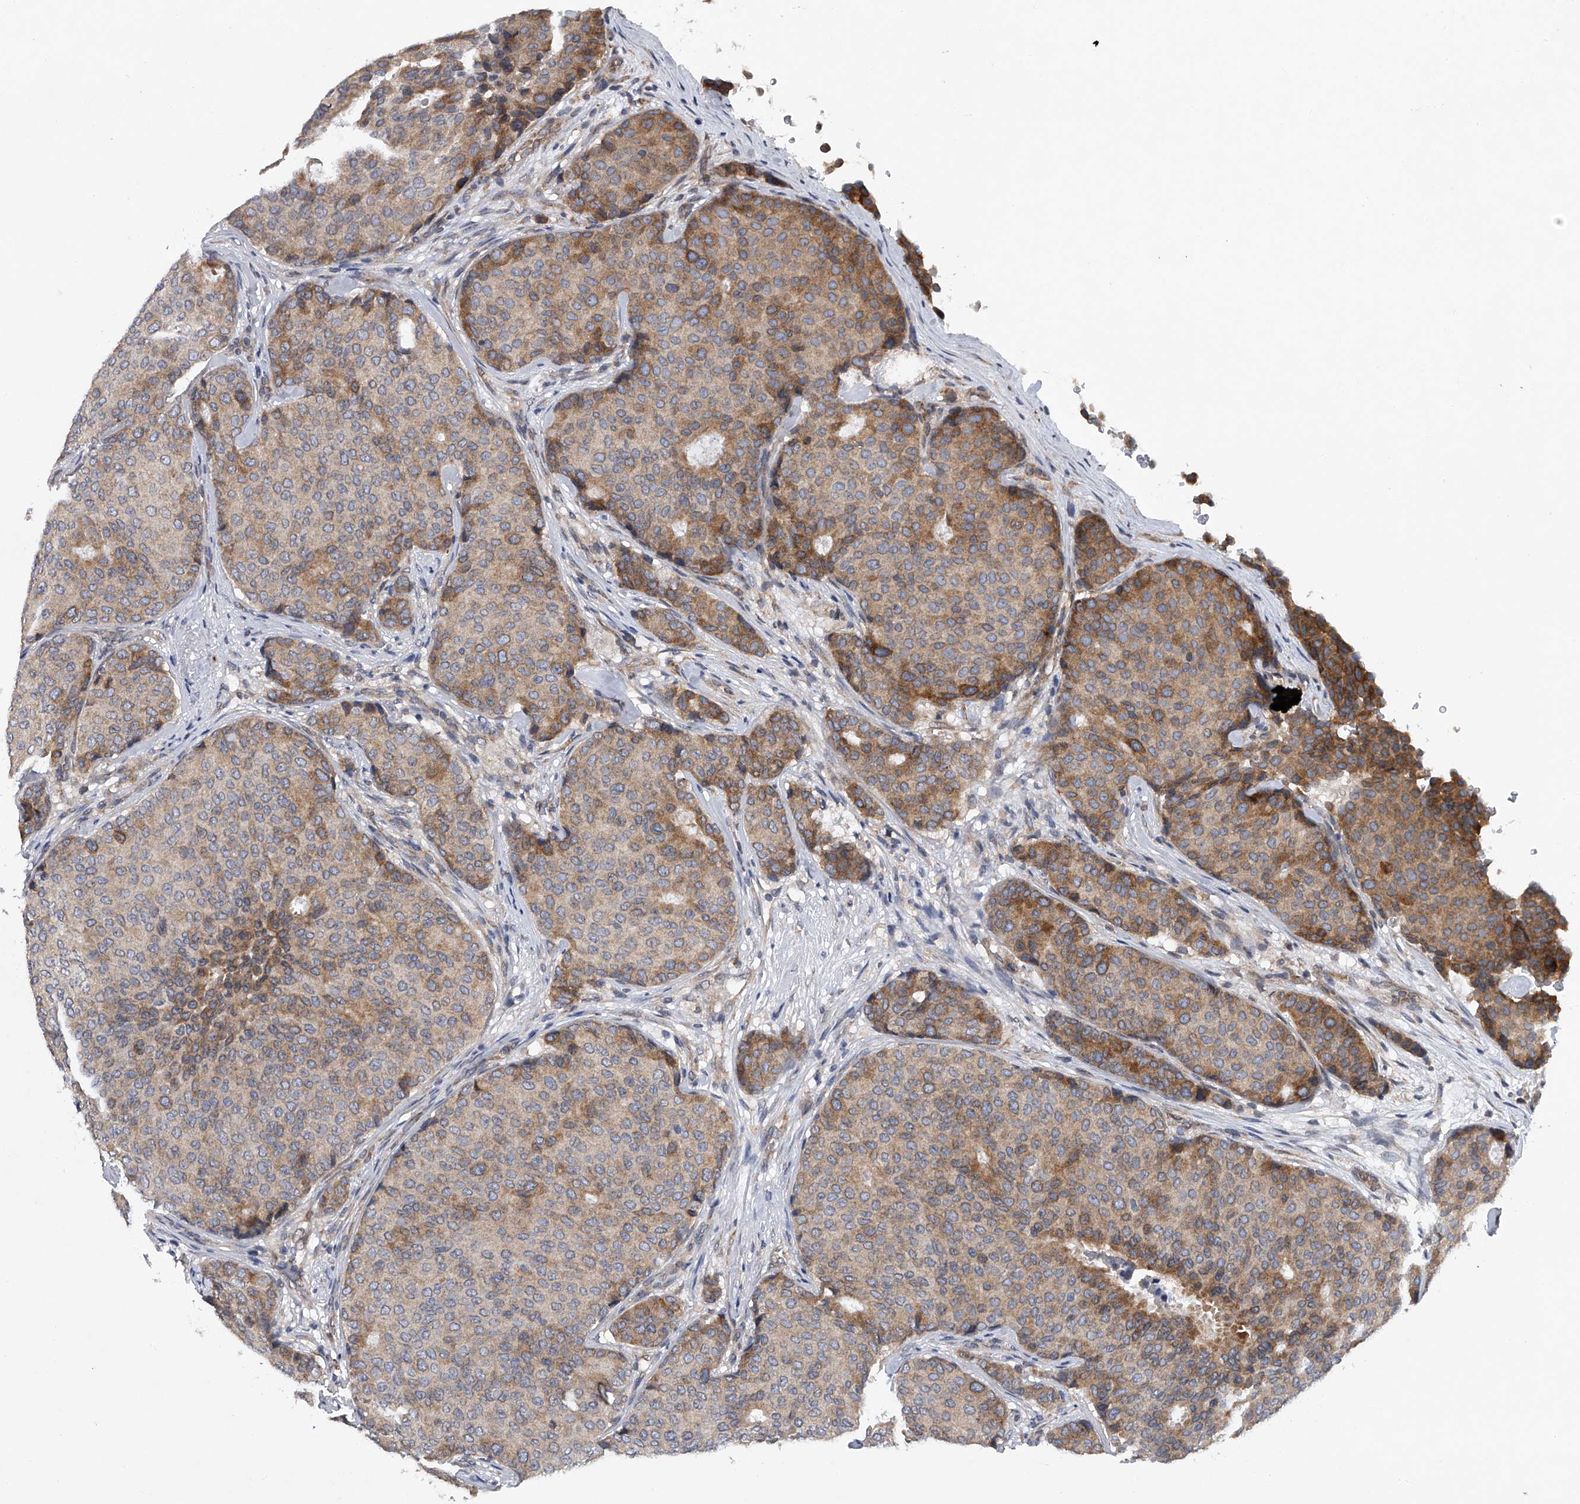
{"staining": {"intensity": "moderate", "quantity": "25%-75%", "location": "cytoplasmic/membranous"}, "tissue": "breast cancer", "cell_type": "Tumor cells", "image_type": "cancer", "snomed": [{"axis": "morphology", "description": "Duct carcinoma"}, {"axis": "topography", "description": "Breast"}], "caption": "Moderate cytoplasmic/membranous positivity for a protein is identified in about 25%-75% of tumor cells of breast cancer (intraductal carcinoma) using IHC.", "gene": "RNF5", "patient": {"sex": "female", "age": 75}}